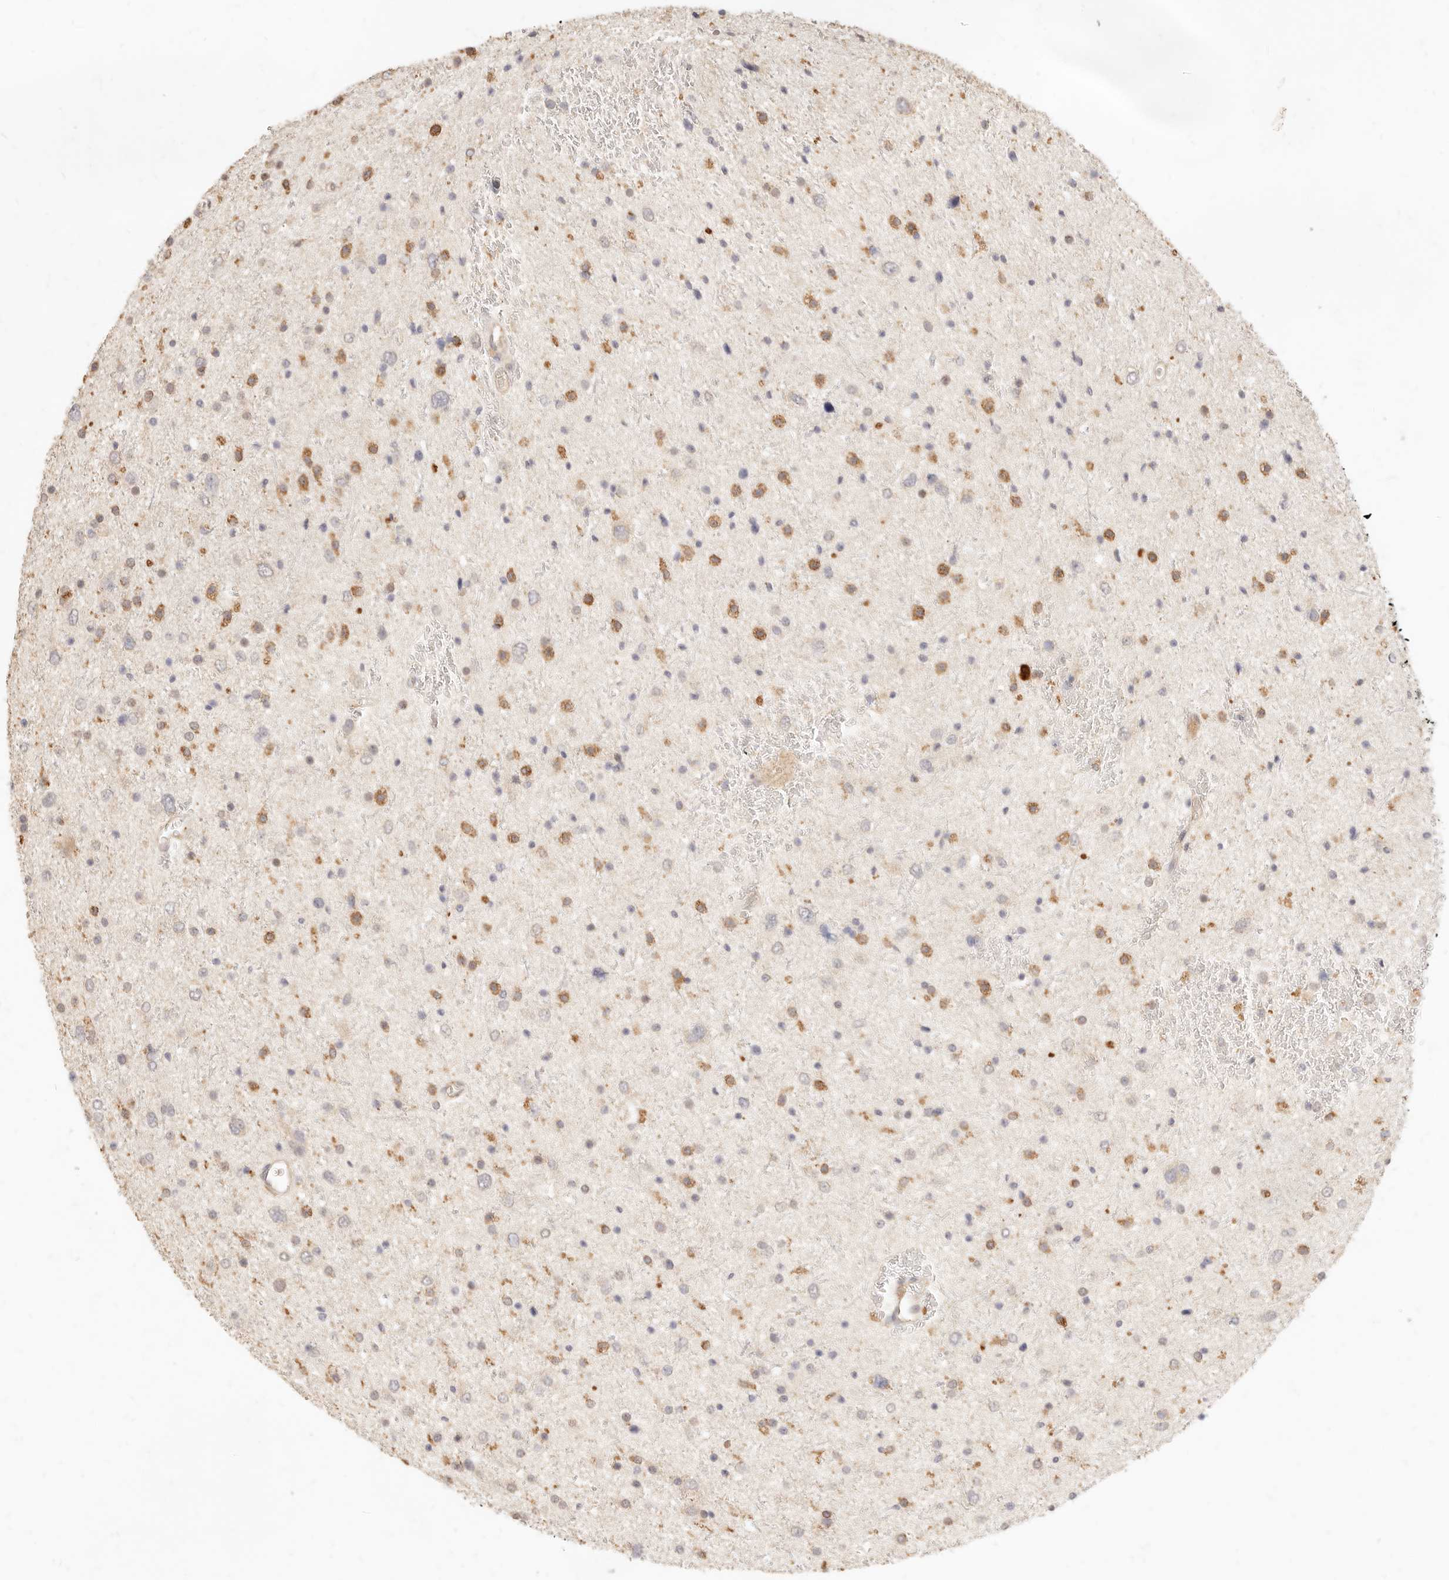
{"staining": {"intensity": "moderate", "quantity": "25%-75%", "location": "cytoplasmic/membranous"}, "tissue": "glioma", "cell_type": "Tumor cells", "image_type": "cancer", "snomed": [{"axis": "morphology", "description": "Glioma, malignant, Low grade"}, {"axis": "topography", "description": "Brain"}], "caption": "Immunohistochemistry (IHC) staining of low-grade glioma (malignant), which displays medium levels of moderate cytoplasmic/membranous staining in approximately 25%-75% of tumor cells indicating moderate cytoplasmic/membranous protein expression. The staining was performed using DAB (brown) for protein detection and nuclei were counterstained in hematoxylin (blue).", "gene": "TMTC2", "patient": {"sex": "female", "age": 37}}